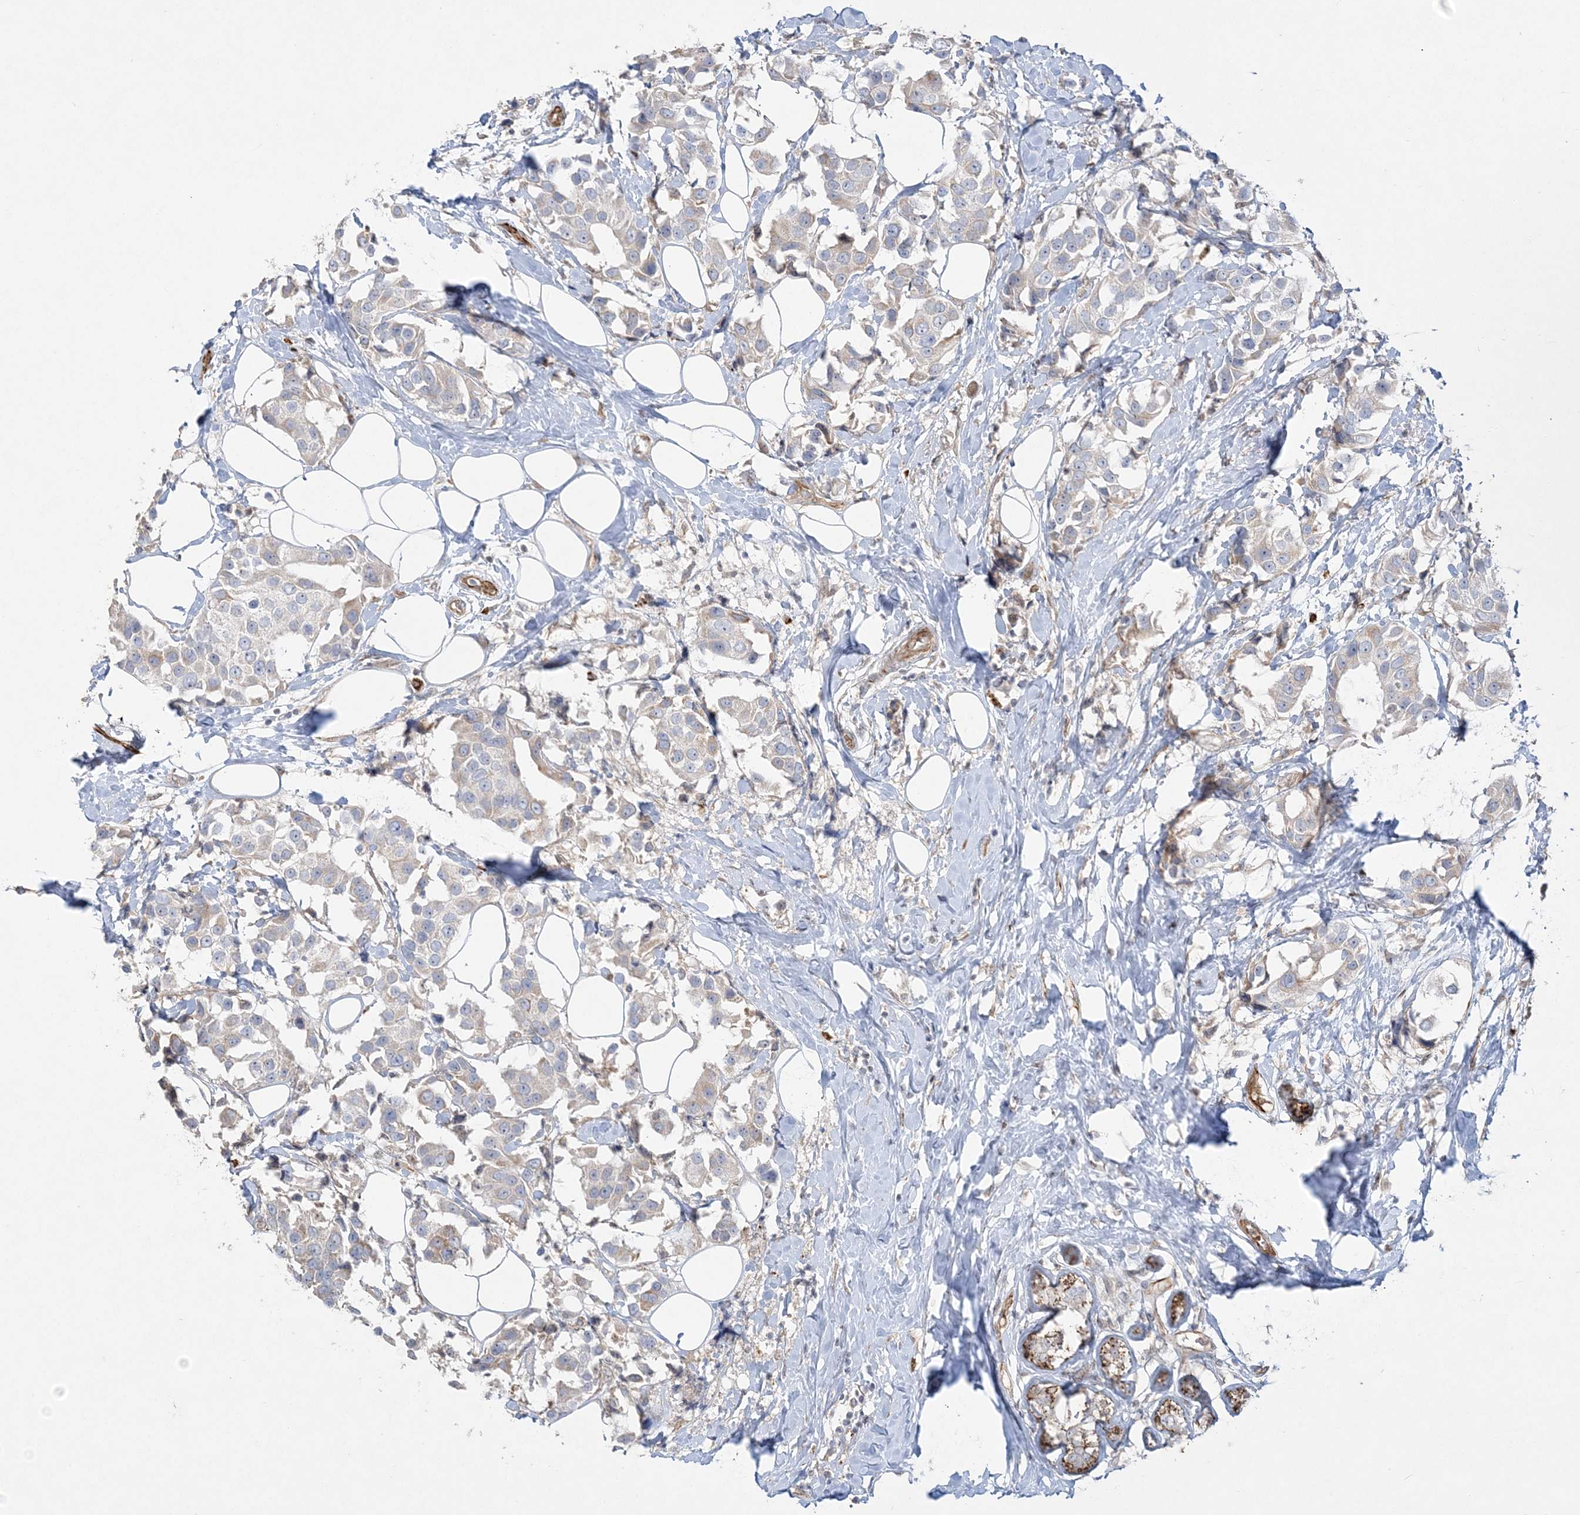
{"staining": {"intensity": "weak", "quantity": ">75%", "location": "cytoplasmic/membranous"}, "tissue": "breast cancer", "cell_type": "Tumor cells", "image_type": "cancer", "snomed": [{"axis": "morphology", "description": "Normal tissue, NOS"}, {"axis": "morphology", "description": "Duct carcinoma"}, {"axis": "topography", "description": "Breast"}], "caption": "IHC of human breast cancer shows low levels of weak cytoplasmic/membranous staining in about >75% of tumor cells. The protein of interest is shown in brown color, while the nuclei are stained blue.", "gene": "INPP1", "patient": {"sex": "female", "age": 39}}